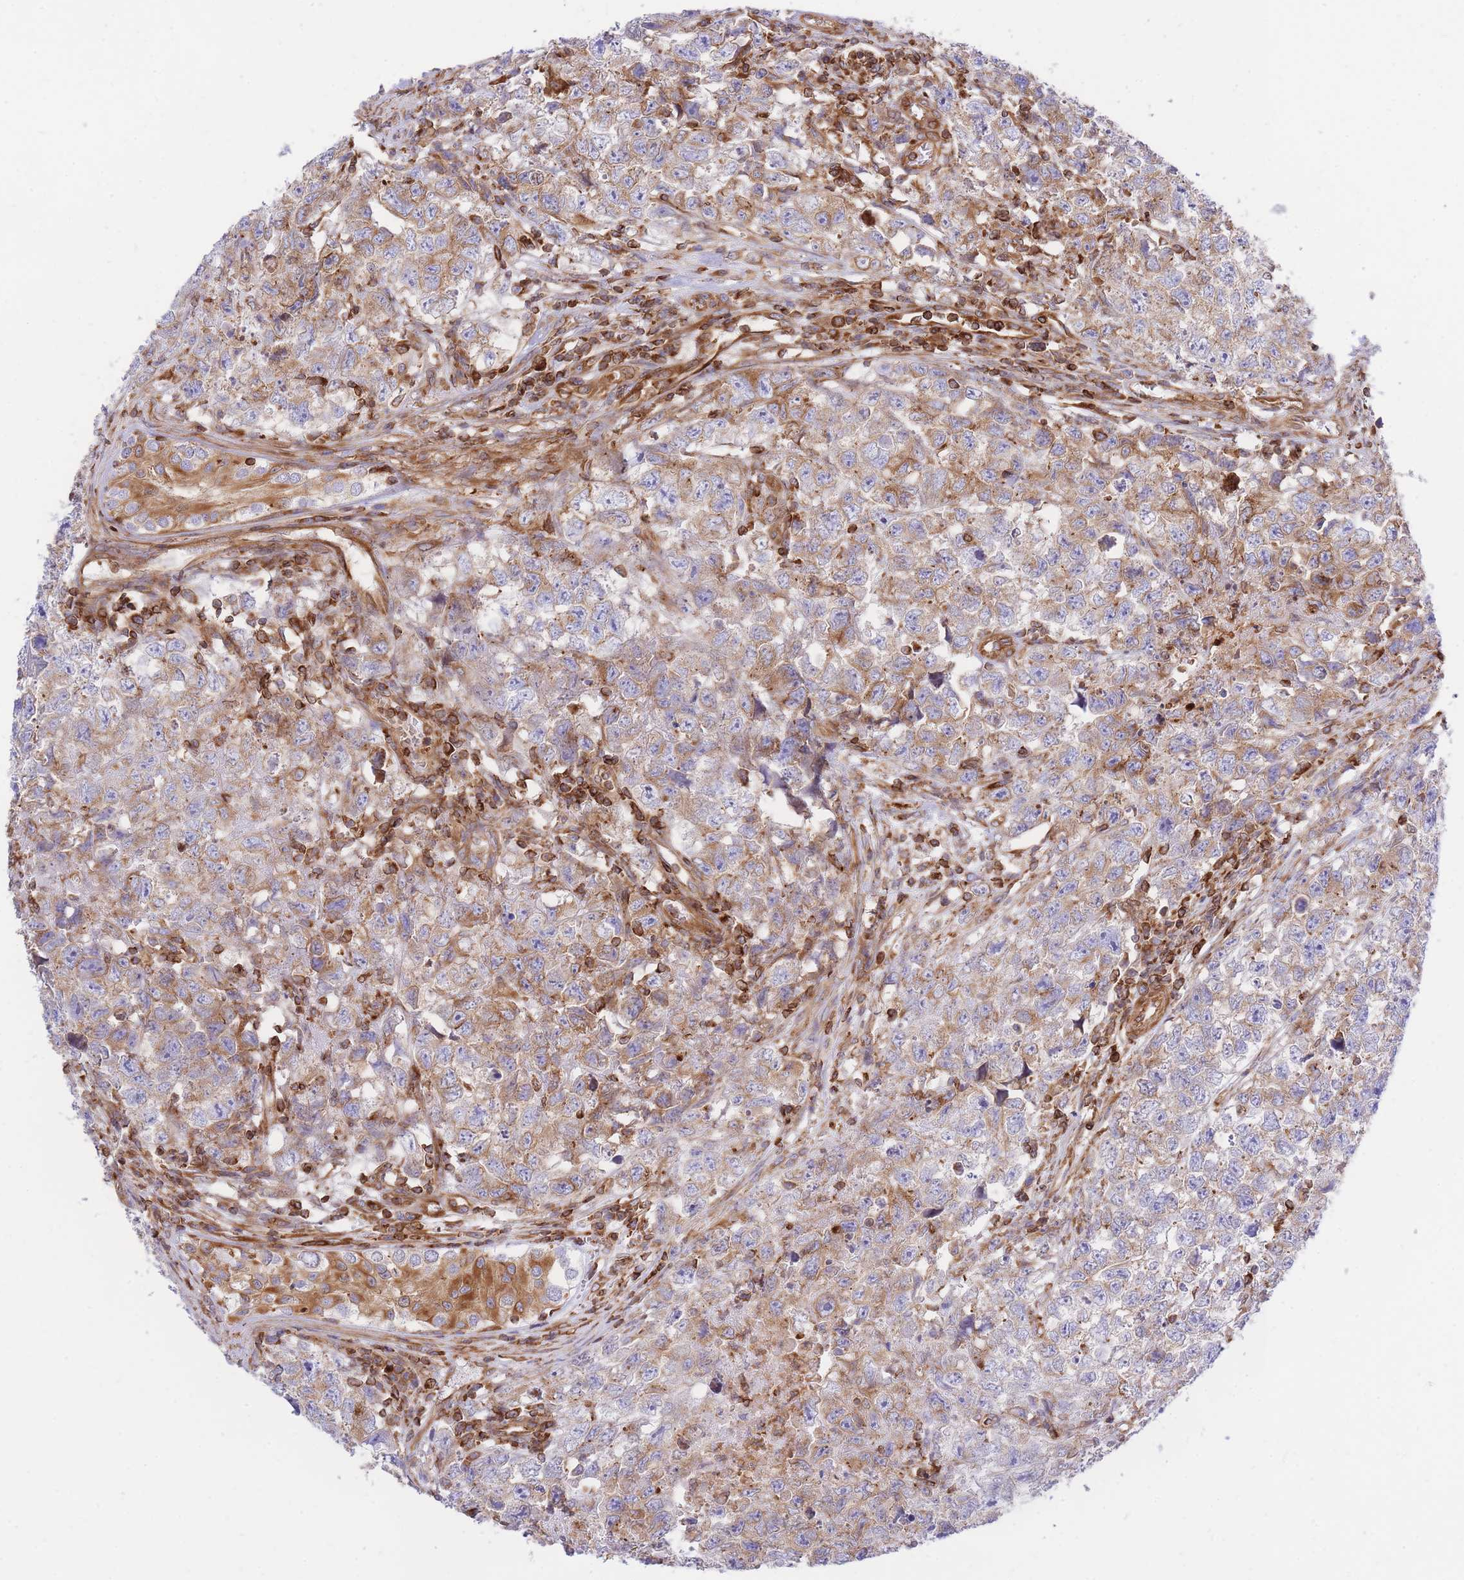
{"staining": {"intensity": "moderate", "quantity": ">75%", "location": "cytoplasmic/membranous"}, "tissue": "testis cancer", "cell_type": "Tumor cells", "image_type": "cancer", "snomed": [{"axis": "morphology", "description": "Carcinoma, Embryonal, NOS"}, {"axis": "topography", "description": "Testis"}], "caption": "A micrograph of human testis cancer (embryonal carcinoma) stained for a protein exhibits moderate cytoplasmic/membranous brown staining in tumor cells.", "gene": "REM1", "patient": {"sex": "male", "age": 22}}